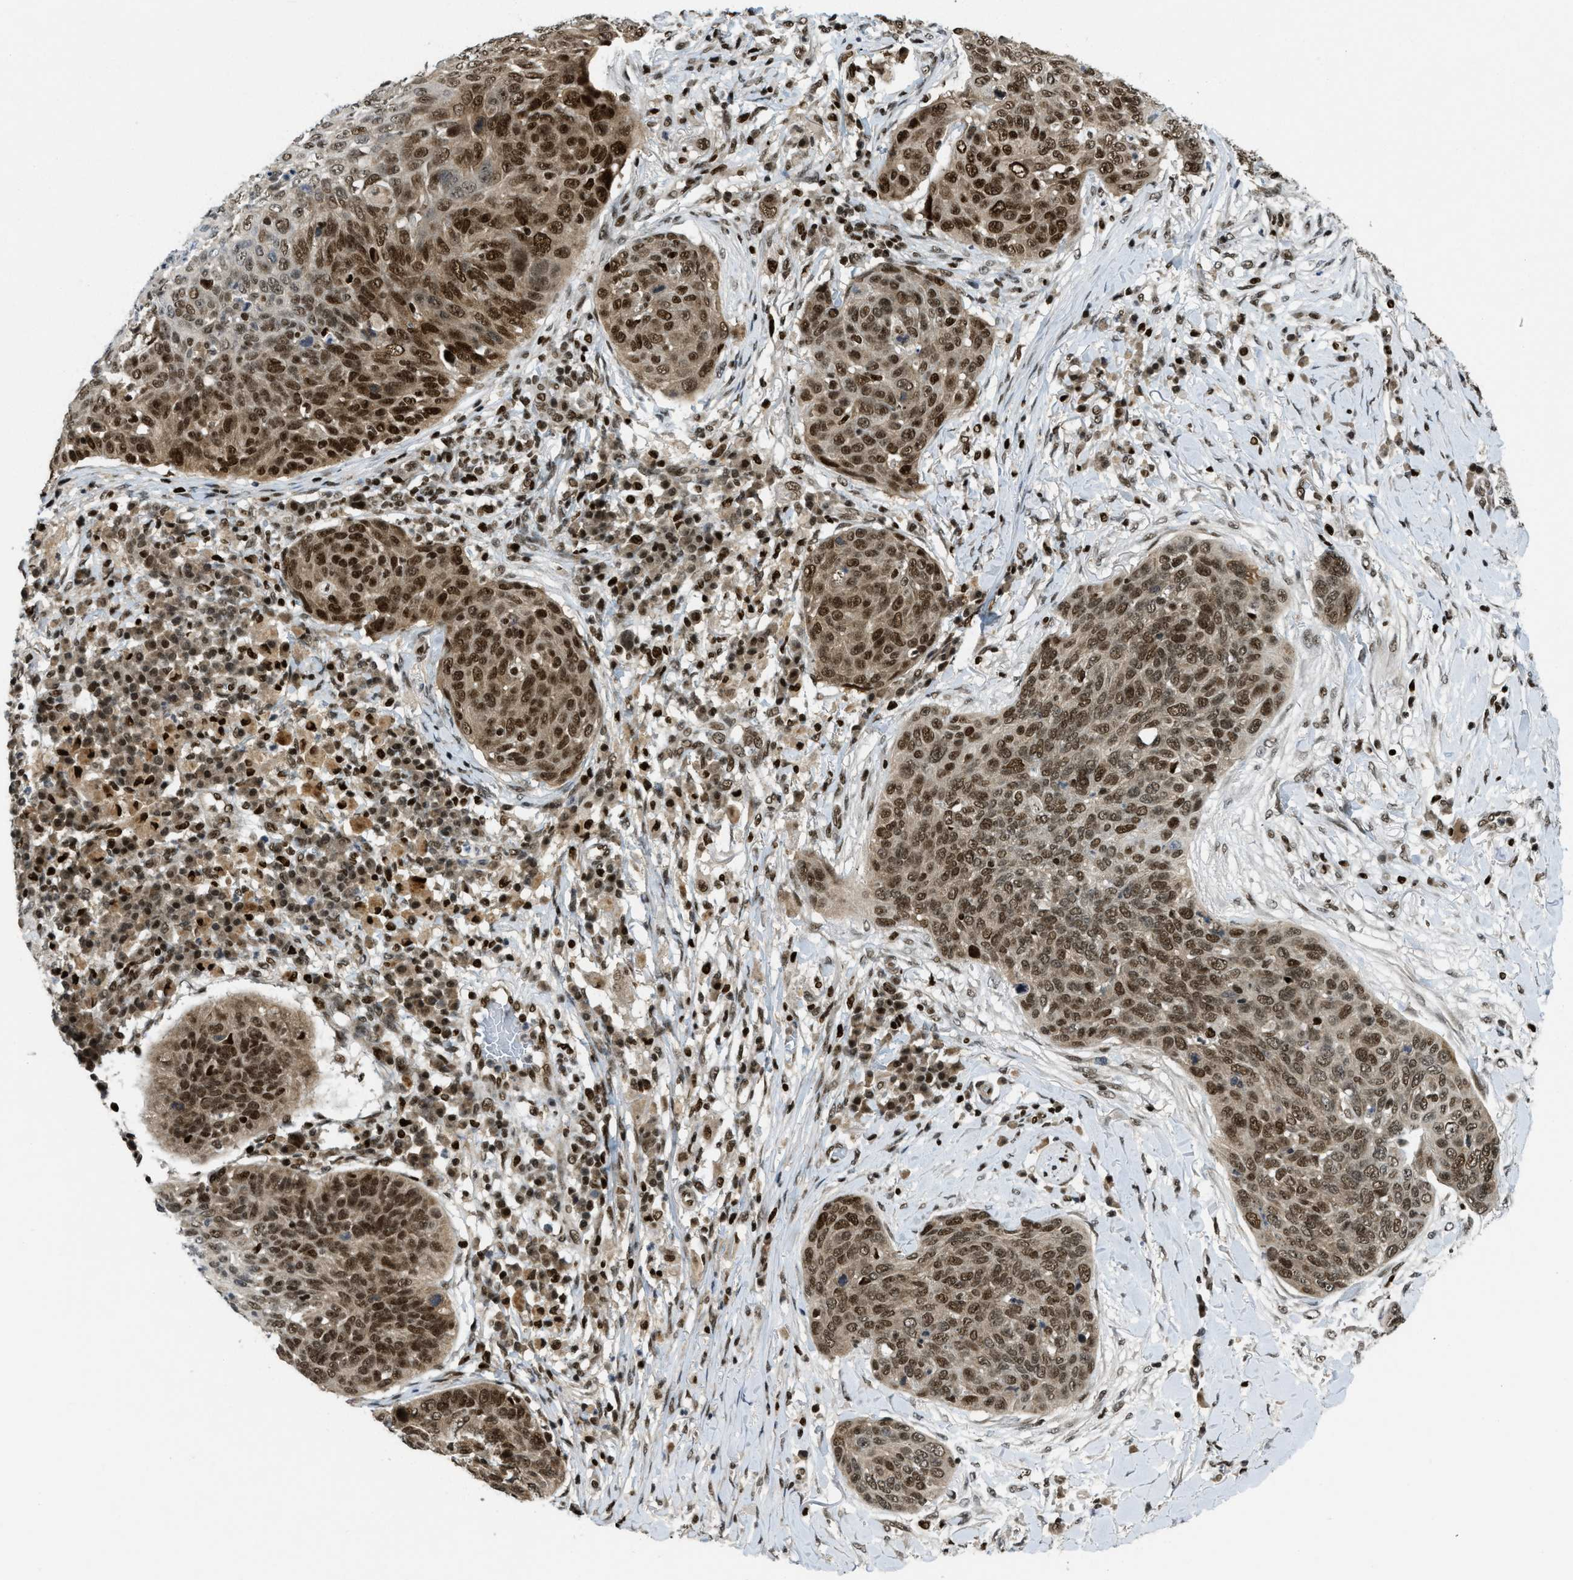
{"staining": {"intensity": "strong", "quantity": ">75%", "location": "nuclear"}, "tissue": "skin cancer", "cell_type": "Tumor cells", "image_type": "cancer", "snomed": [{"axis": "morphology", "description": "Squamous cell carcinoma in situ, NOS"}, {"axis": "morphology", "description": "Squamous cell carcinoma, NOS"}, {"axis": "topography", "description": "Skin"}], "caption": "Skin squamous cell carcinoma in situ stained for a protein (brown) reveals strong nuclear positive expression in approximately >75% of tumor cells.", "gene": "RFX5", "patient": {"sex": "male", "age": 93}}